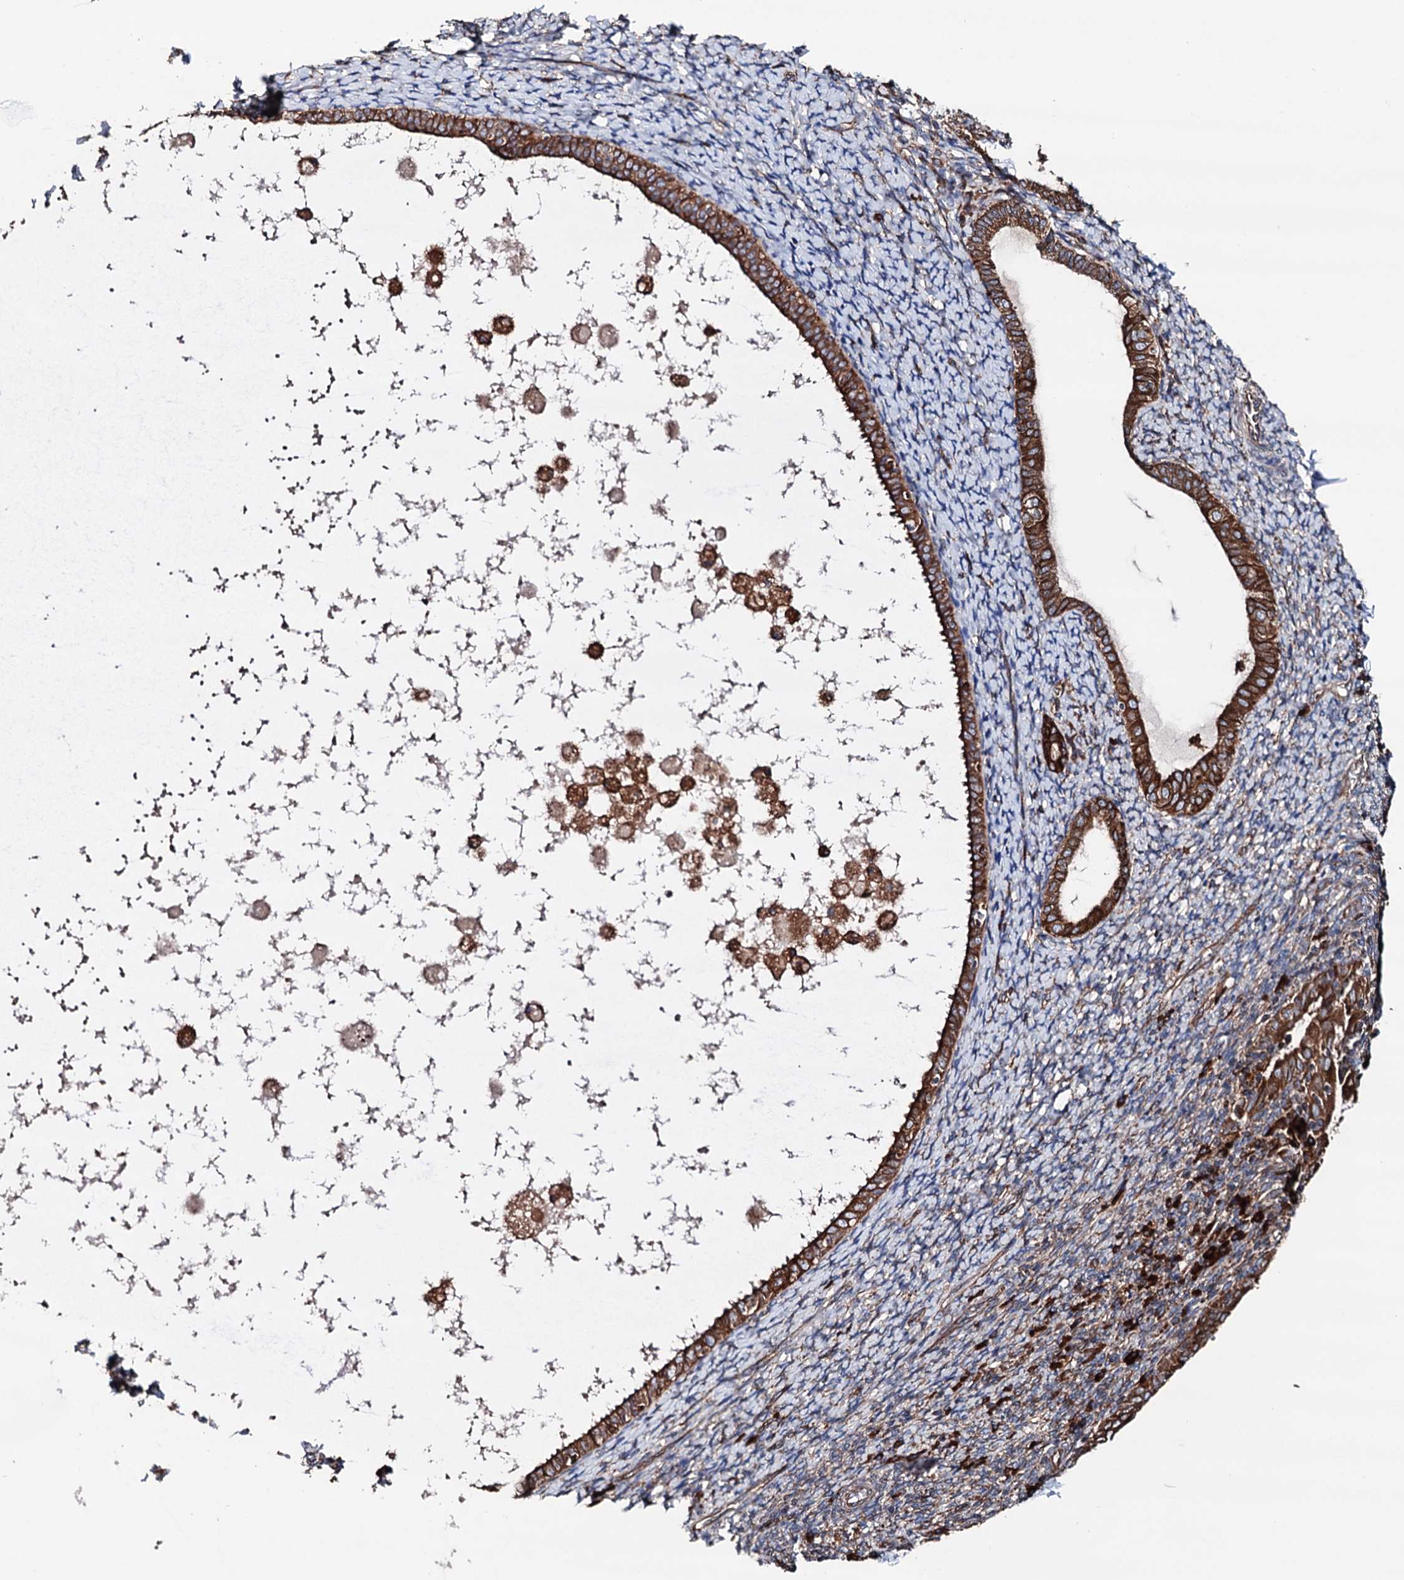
{"staining": {"intensity": "negative", "quantity": "none", "location": "none"}, "tissue": "endometrium", "cell_type": "Cells in endometrial stroma", "image_type": "normal", "snomed": [{"axis": "morphology", "description": "Normal tissue, NOS"}, {"axis": "topography", "description": "Endometrium"}], "caption": "Immunohistochemistry image of unremarkable human endometrium stained for a protein (brown), which demonstrates no expression in cells in endometrial stroma.", "gene": "ERP29", "patient": {"sex": "female", "age": 72}}